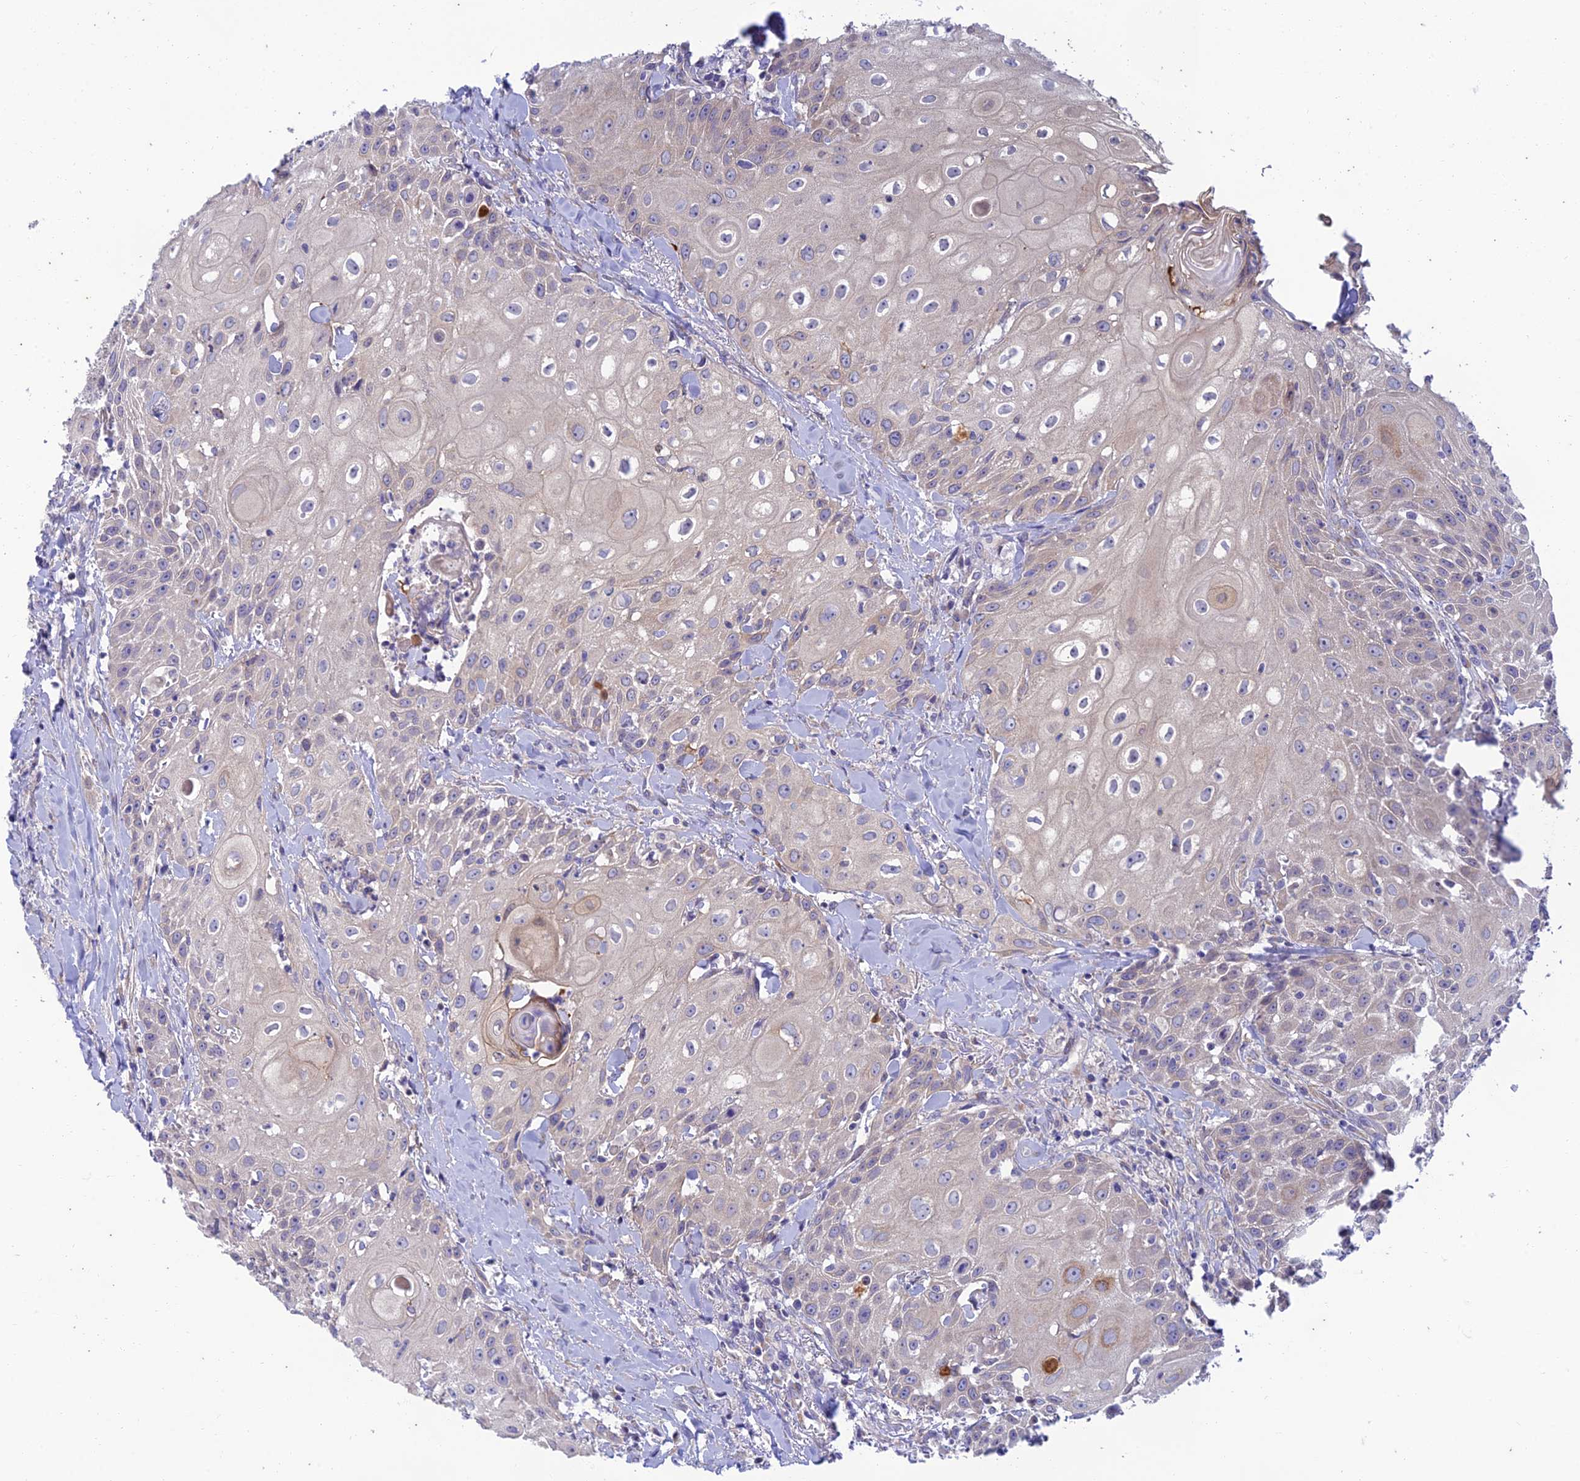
{"staining": {"intensity": "negative", "quantity": "none", "location": "none"}, "tissue": "head and neck cancer", "cell_type": "Tumor cells", "image_type": "cancer", "snomed": [{"axis": "morphology", "description": "Squamous cell carcinoma, NOS"}, {"axis": "topography", "description": "Oral tissue"}, {"axis": "topography", "description": "Head-Neck"}], "caption": "Tumor cells show no significant staining in head and neck cancer (squamous cell carcinoma).", "gene": "PTCD2", "patient": {"sex": "female", "age": 82}}